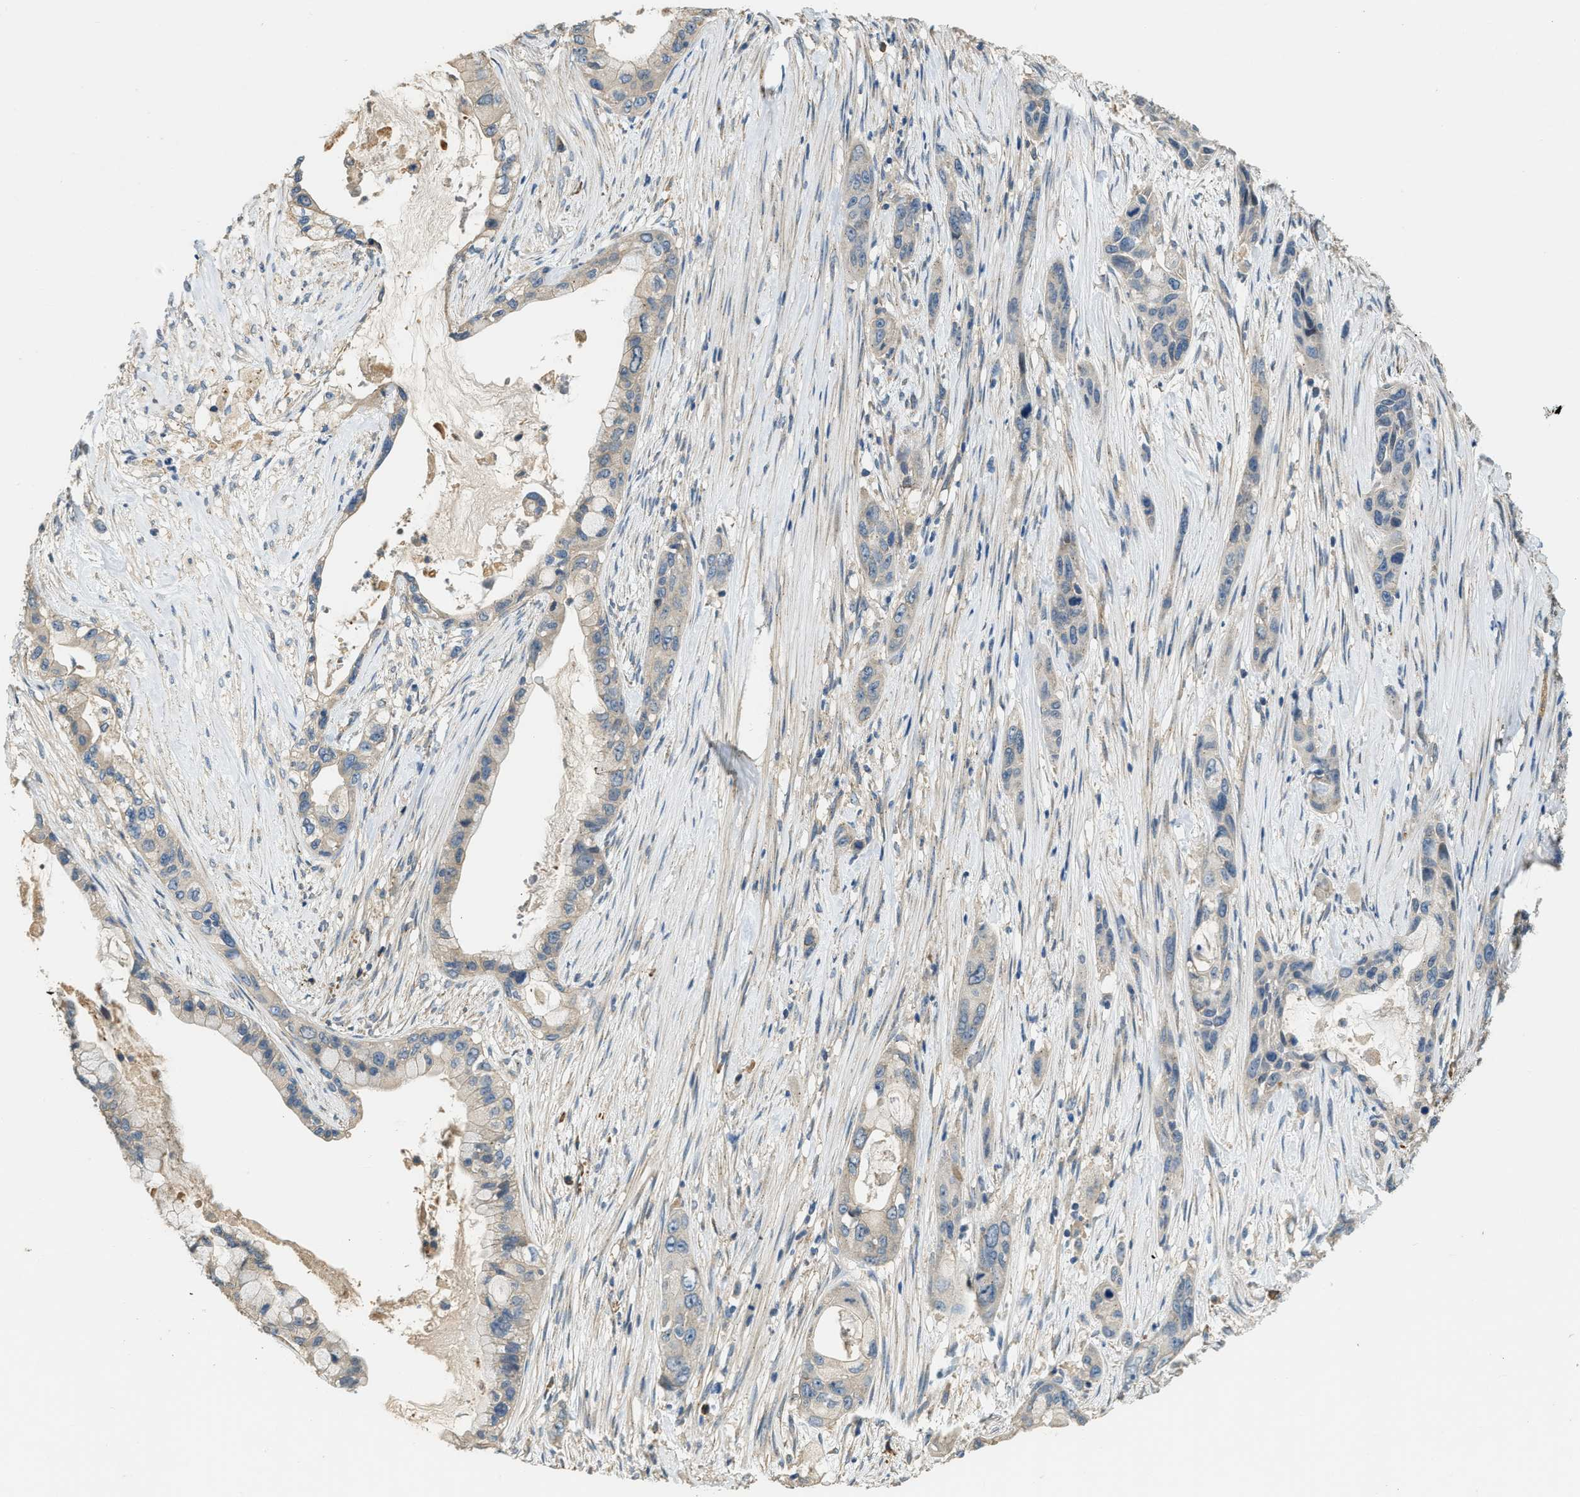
{"staining": {"intensity": "weak", "quantity": "<25%", "location": "cytoplasmic/membranous"}, "tissue": "pancreatic cancer", "cell_type": "Tumor cells", "image_type": "cancer", "snomed": [{"axis": "morphology", "description": "Adenocarcinoma, NOS"}, {"axis": "topography", "description": "Pancreas"}], "caption": "Immunohistochemistry photomicrograph of neoplastic tissue: human pancreatic cancer stained with DAB displays no significant protein expression in tumor cells. (Stains: DAB (3,3'-diaminobenzidine) IHC with hematoxylin counter stain, Microscopy: brightfield microscopy at high magnification).", "gene": "CFLAR", "patient": {"sex": "male", "age": 53}}